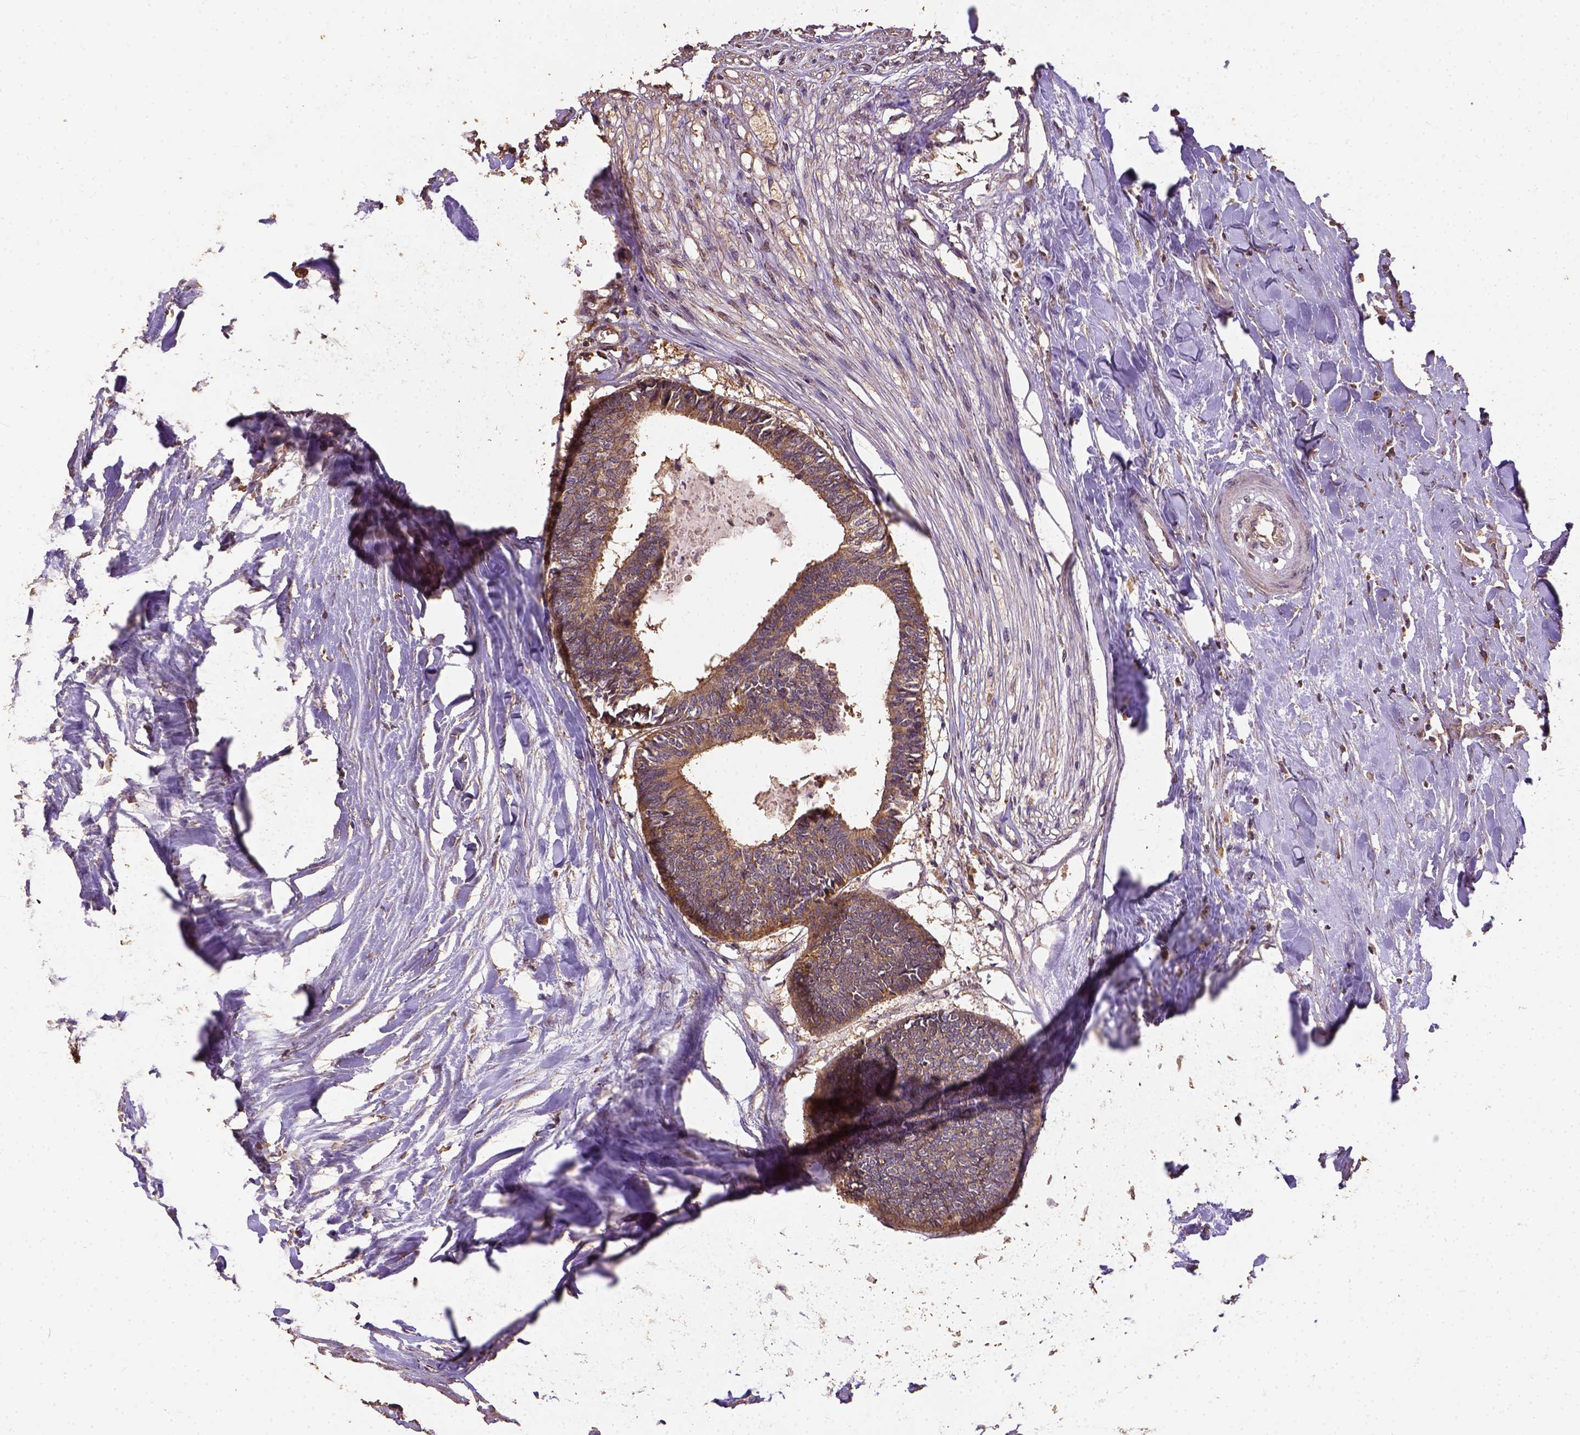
{"staining": {"intensity": "moderate", "quantity": "<25%", "location": "cytoplasmic/membranous"}, "tissue": "colorectal cancer", "cell_type": "Tumor cells", "image_type": "cancer", "snomed": [{"axis": "morphology", "description": "Adenocarcinoma, NOS"}, {"axis": "topography", "description": "Colon"}, {"axis": "topography", "description": "Rectum"}], "caption": "IHC (DAB (3,3'-diaminobenzidine)) staining of human adenocarcinoma (colorectal) exhibits moderate cytoplasmic/membranous protein staining in about <25% of tumor cells. The protein is shown in brown color, while the nuclei are stained blue.", "gene": "ATP1B3", "patient": {"sex": "male", "age": 57}}